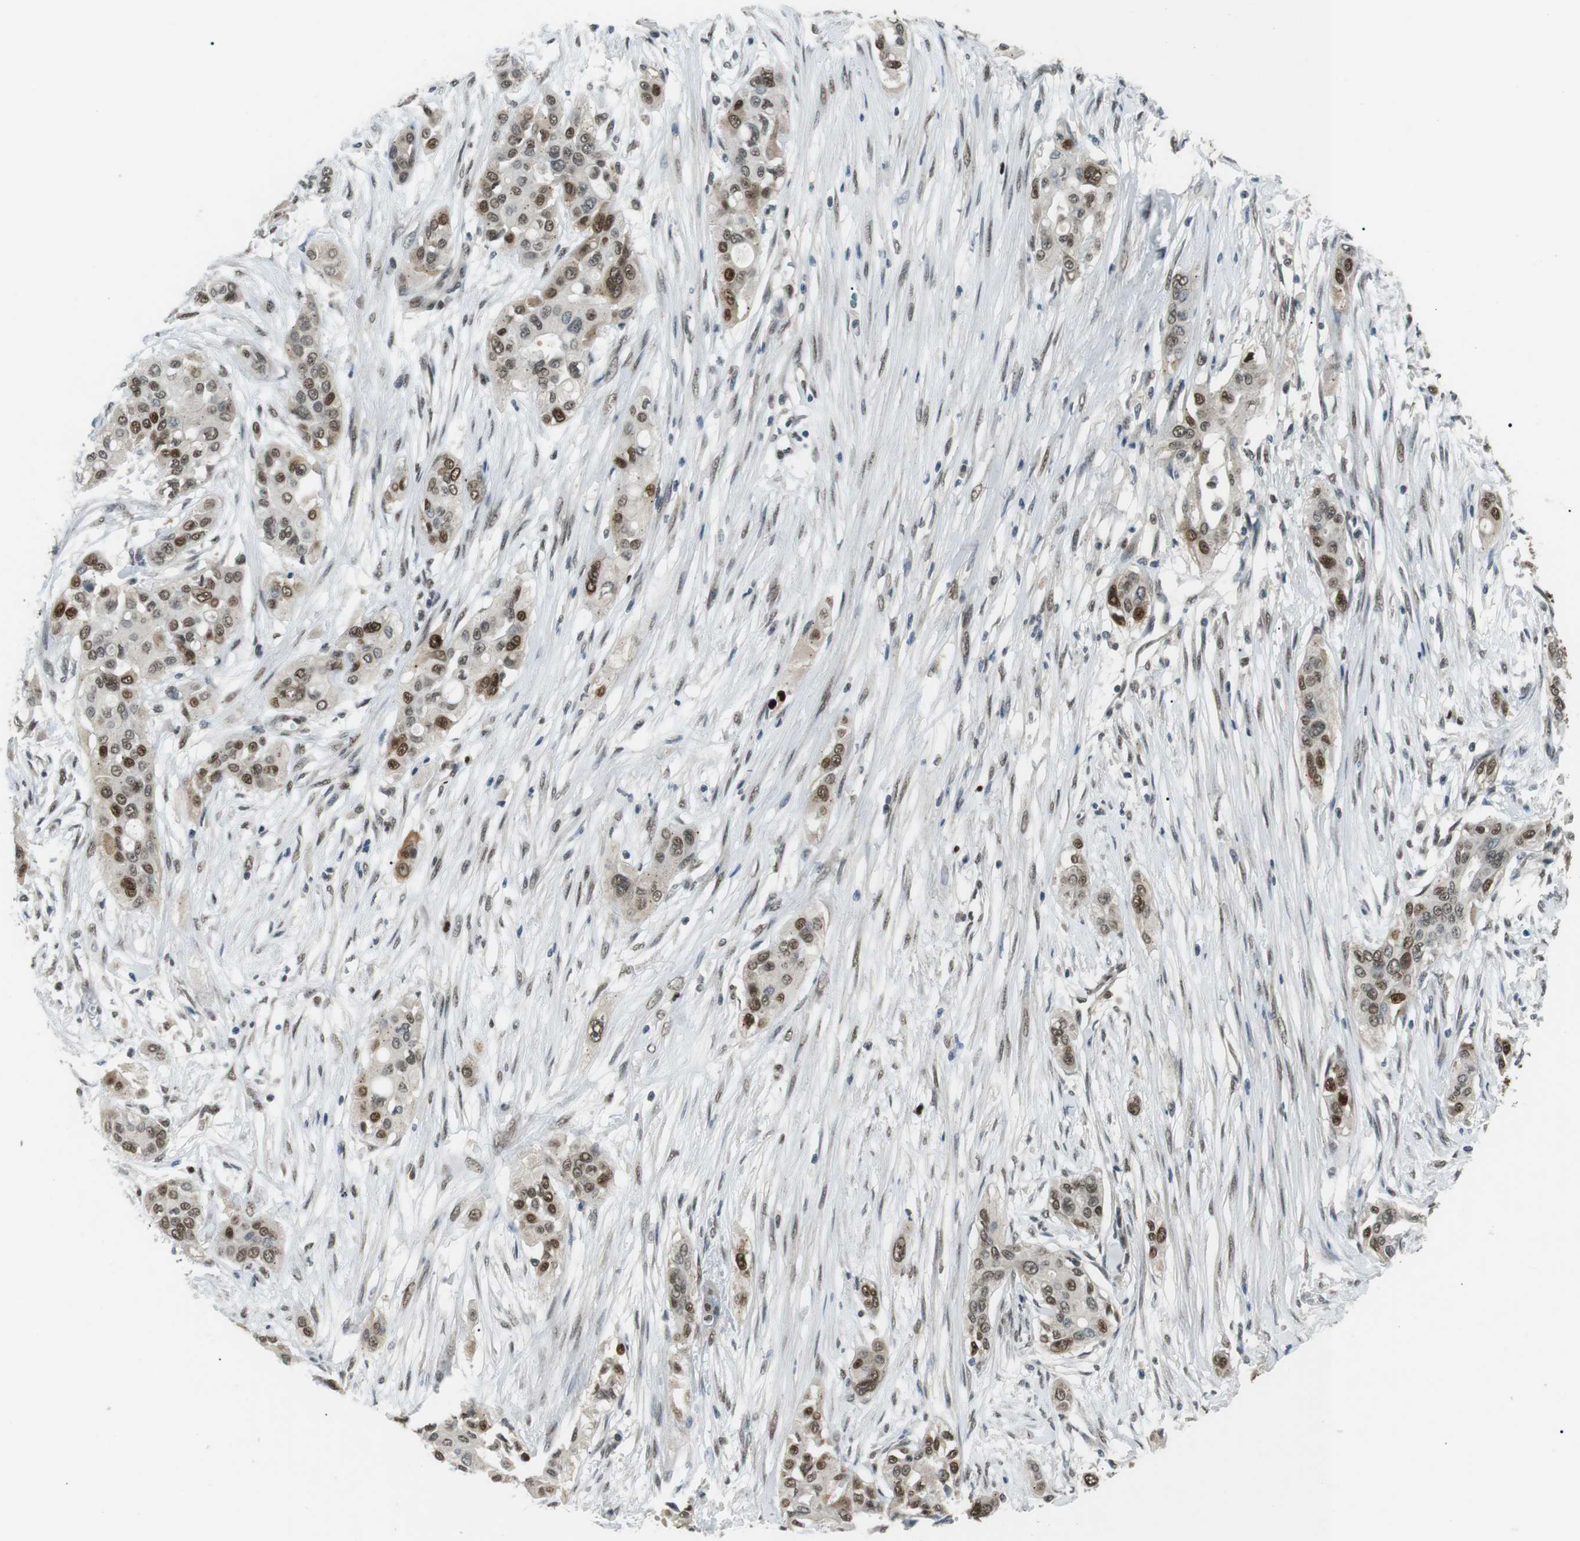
{"staining": {"intensity": "moderate", "quantity": ">75%", "location": "nuclear"}, "tissue": "pancreatic cancer", "cell_type": "Tumor cells", "image_type": "cancer", "snomed": [{"axis": "morphology", "description": "Adenocarcinoma, NOS"}, {"axis": "topography", "description": "Pancreas"}], "caption": "Protein expression analysis of adenocarcinoma (pancreatic) demonstrates moderate nuclear positivity in about >75% of tumor cells.", "gene": "ORAI3", "patient": {"sex": "female", "age": 60}}